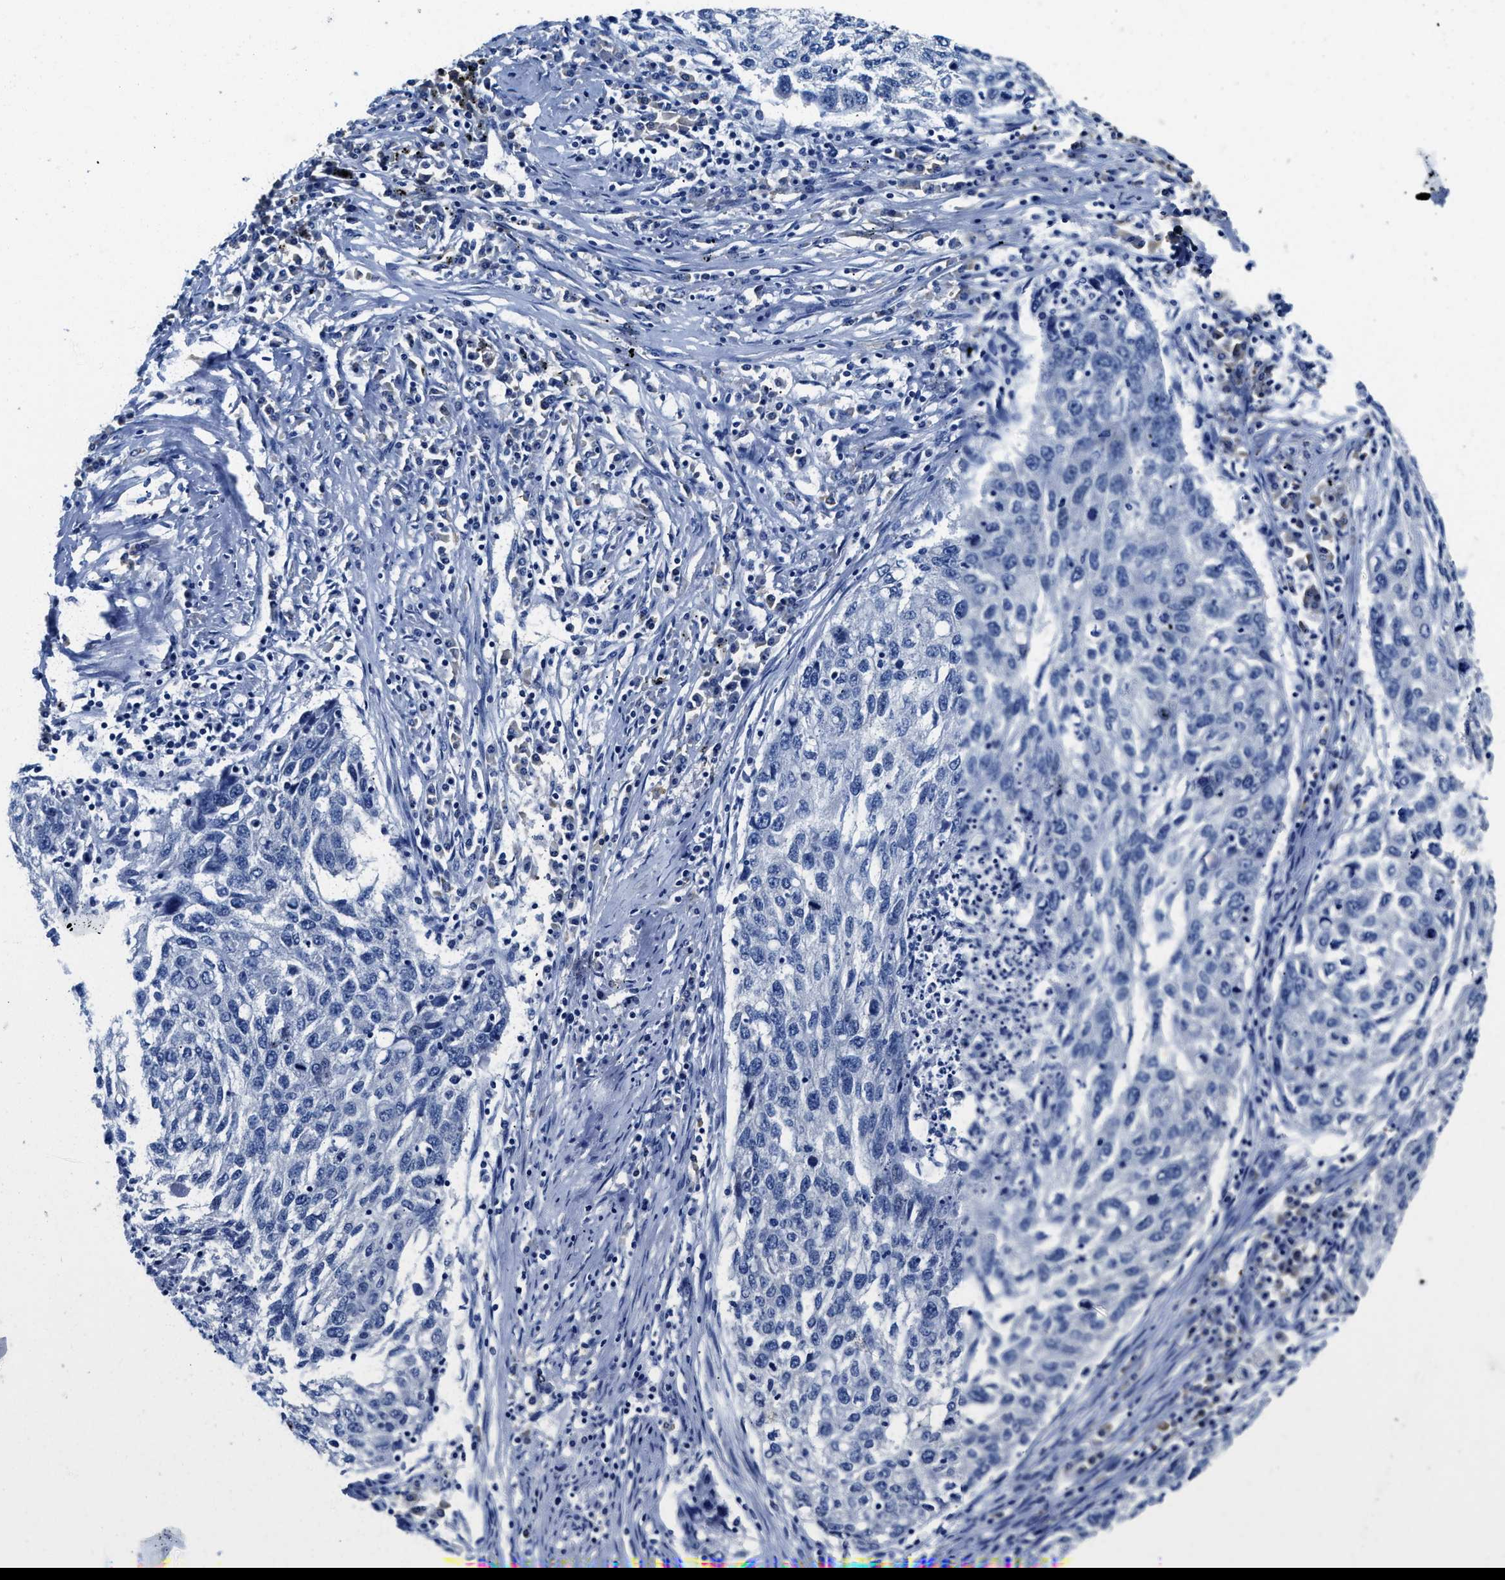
{"staining": {"intensity": "negative", "quantity": "none", "location": "none"}, "tissue": "lung cancer", "cell_type": "Tumor cells", "image_type": "cancer", "snomed": [{"axis": "morphology", "description": "Squamous cell carcinoma, NOS"}, {"axis": "topography", "description": "Lung"}], "caption": "This histopathology image is of squamous cell carcinoma (lung) stained with immunohistochemistry (IHC) to label a protein in brown with the nuclei are counter-stained blue. There is no expression in tumor cells.", "gene": "ZDHHC13", "patient": {"sex": "female", "age": 63}}